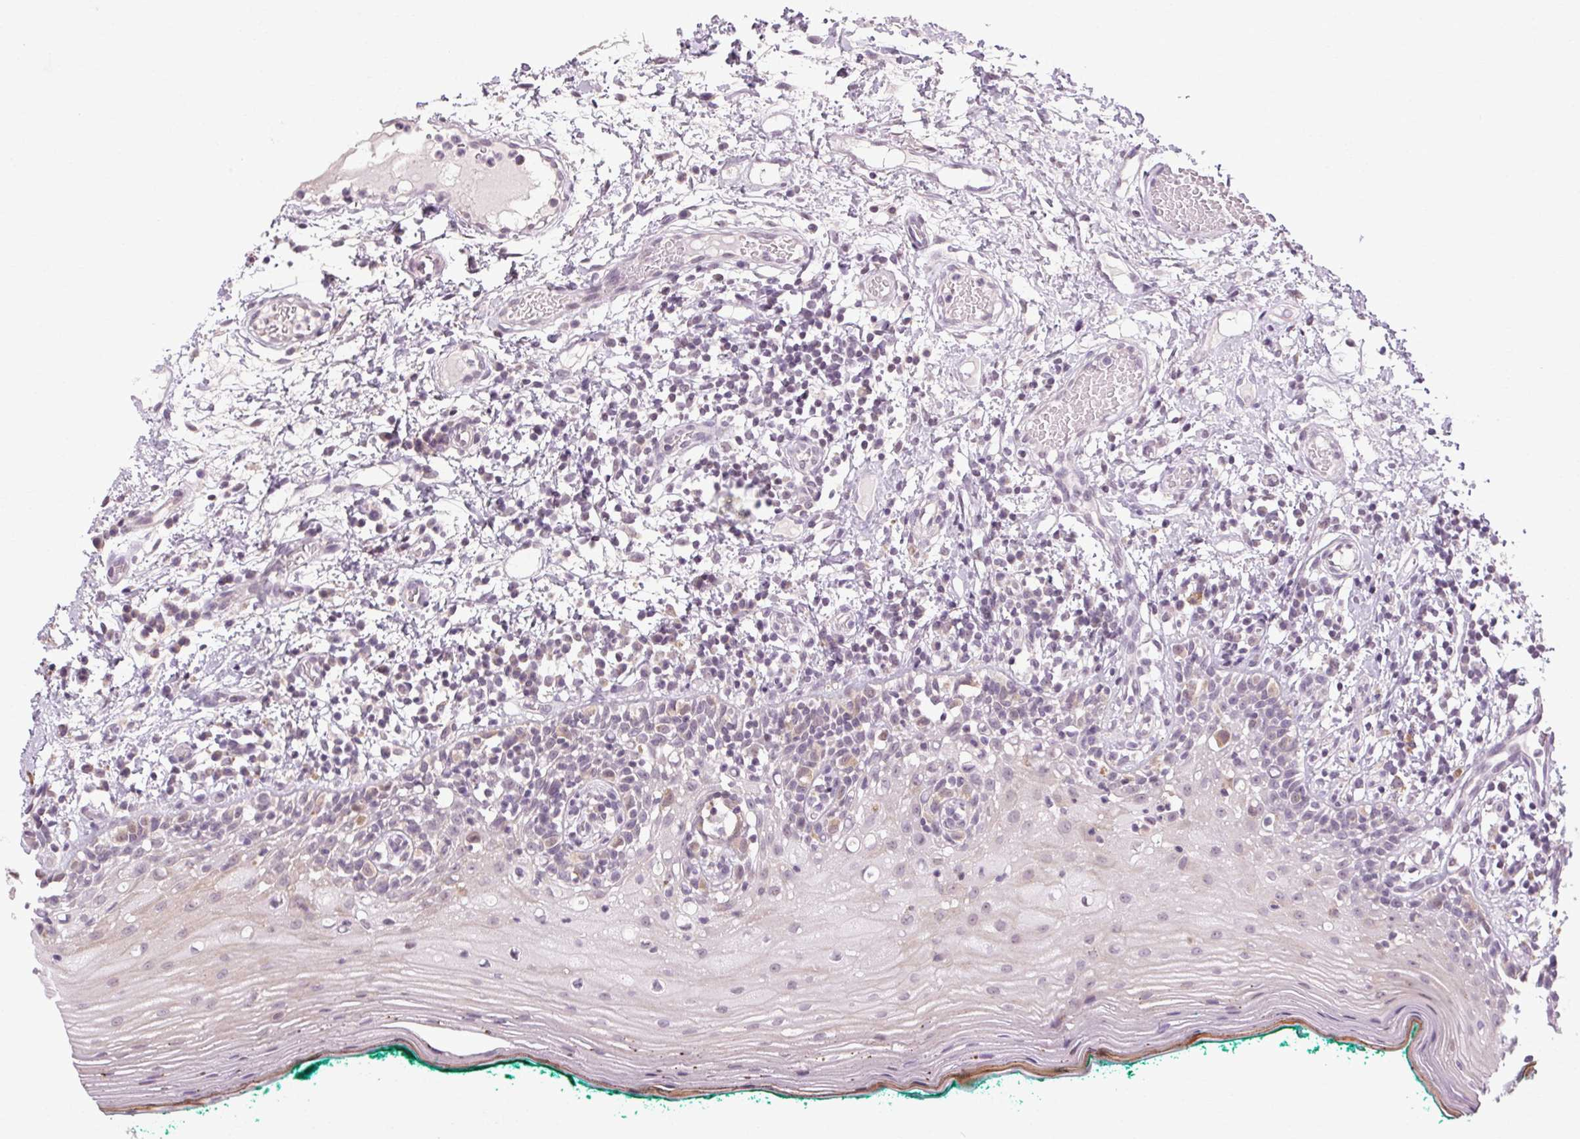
{"staining": {"intensity": "weak", "quantity": "<25%", "location": "cytoplasmic/membranous"}, "tissue": "oral mucosa", "cell_type": "Squamous epithelial cells", "image_type": "normal", "snomed": [{"axis": "morphology", "description": "Normal tissue, NOS"}, {"axis": "topography", "description": "Oral tissue"}], "caption": "Human oral mucosa stained for a protein using immunohistochemistry (IHC) reveals no staining in squamous epithelial cells.", "gene": "KLHL40", "patient": {"sex": "female", "age": 83}}